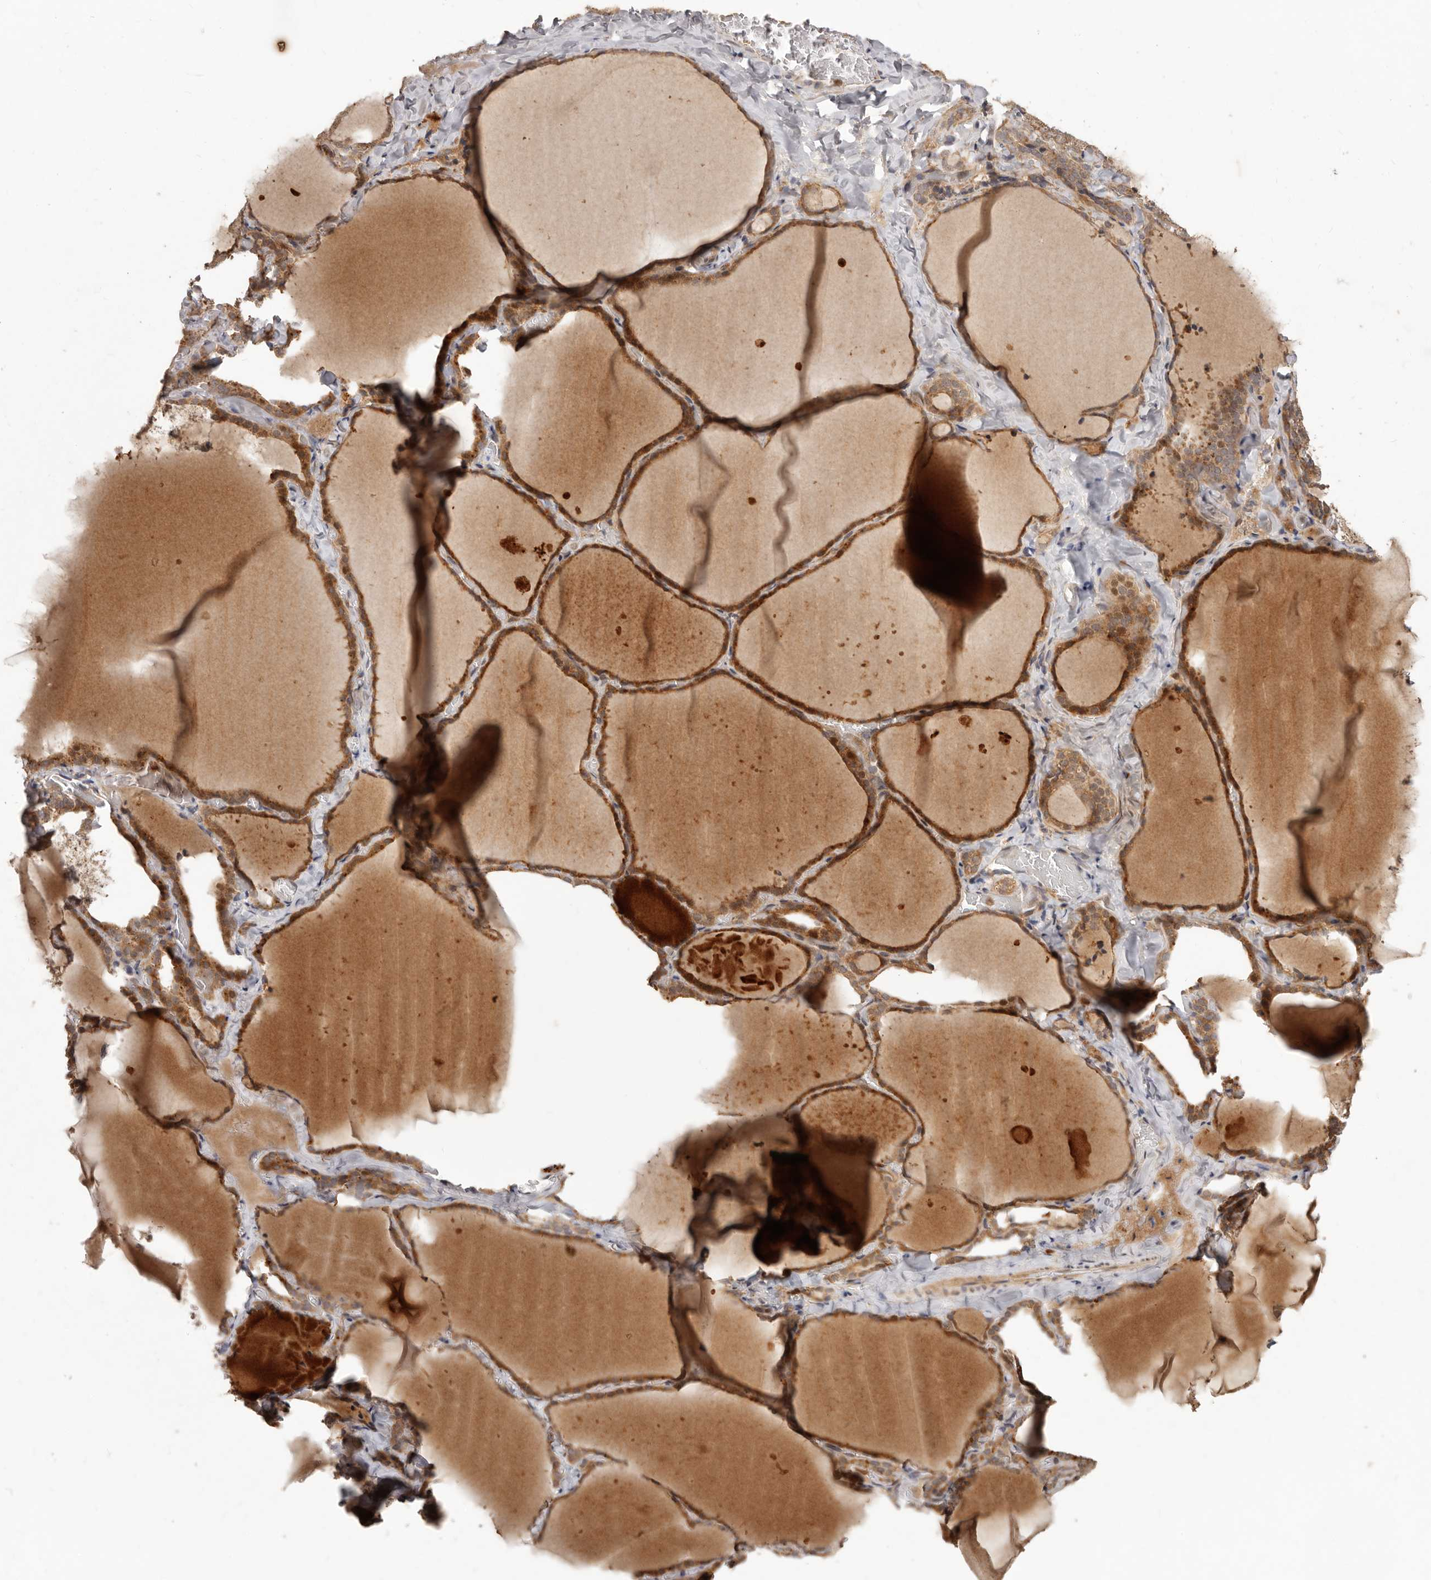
{"staining": {"intensity": "moderate", "quantity": ">75%", "location": "cytoplasmic/membranous"}, "tissue": "thyroid gland", "cell_type": "Glandular cells", "image_type": "normal", "snomed": [{"axis": "morphology", "description": "Normal tissue, NOS"}, {"axis": "topography", "description": "Thyroid gland"}], "caption": "Immunohistochemical staining of normal human thyroid gland demonstrates moderate cytoplasmic/membranous protein positivity in approximately >75% of glandular cells.", "gene": "RNF187", "patient": {"sex": "female", "age": 22}}